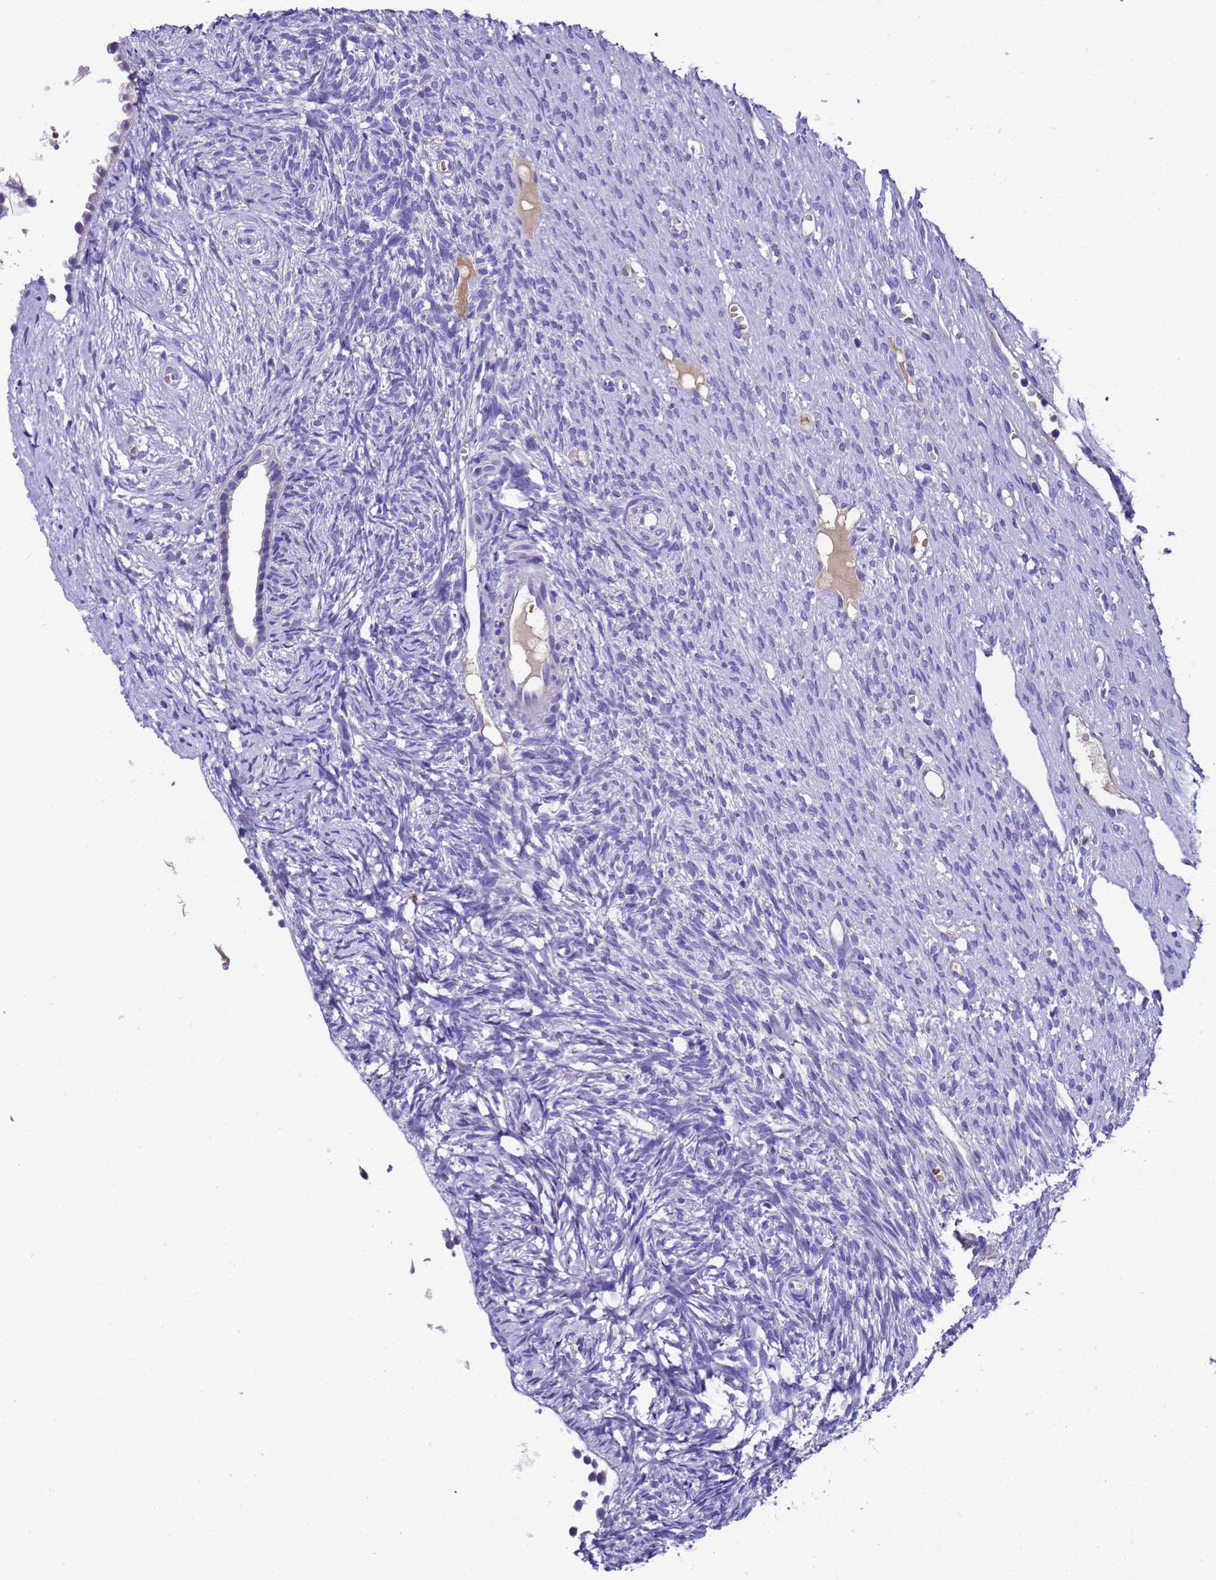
{"staining": {"intensity": "negative", "quantity": "none", "location": "none"}, "tissue": "ovary", "cell_type": "Ovarian stroma cells", "image_type": "normal", "snomed": [{"axis": "morphology", "description": "Normal tissue, NOS"}, {"axis": "topography", "description": "Ovary"}], "caption": "Immunohistochemistry of normal ovary exhibits no positivity in ovarian stroma cells.", "gene": "UGT2A1", "patient": {"sex": "female", "age": 51}}